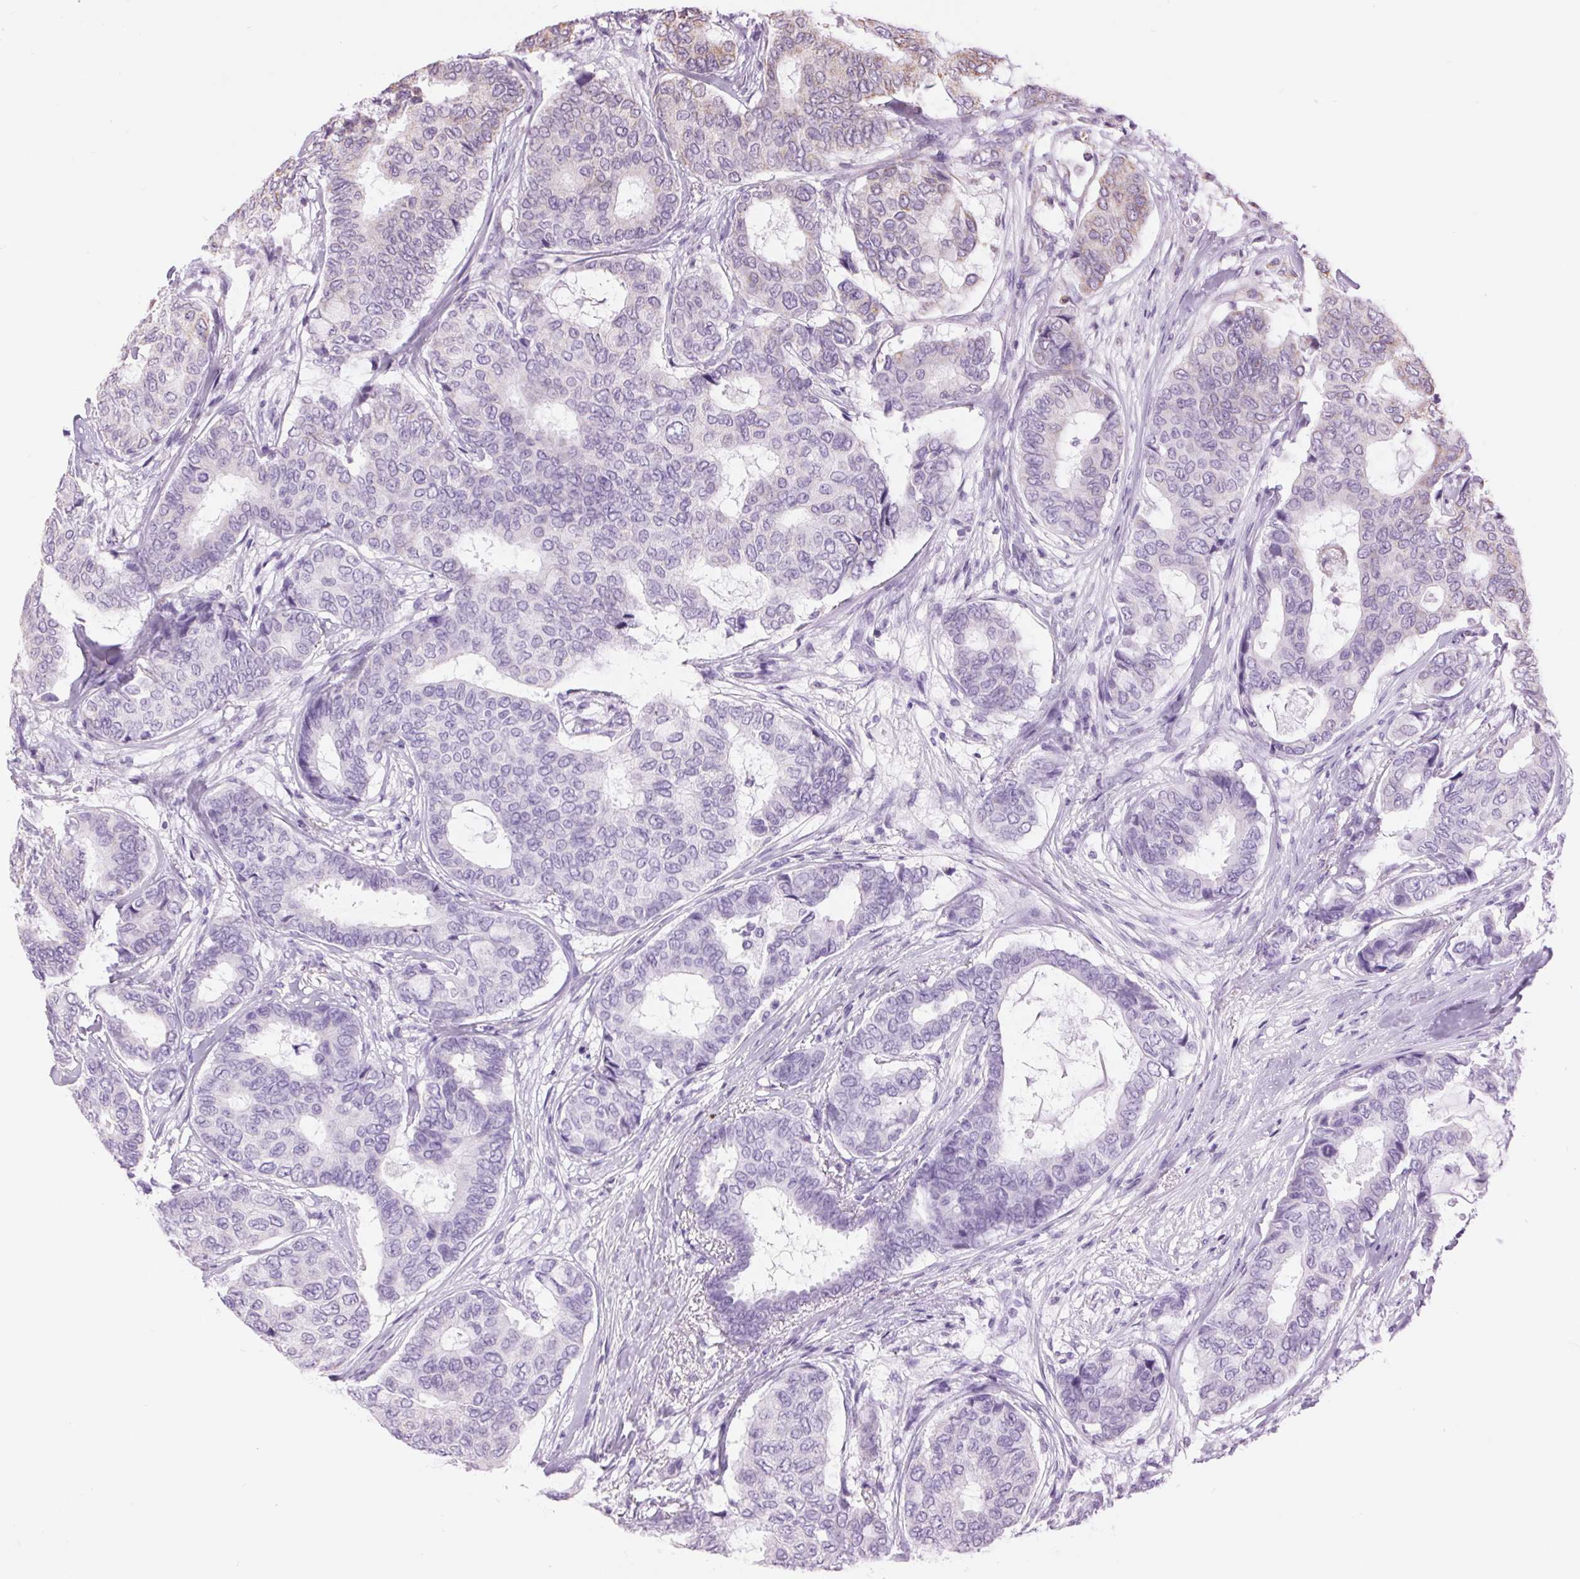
{"staining": {"intensity": "moderate", "quantity": "25%-75%", "location": "cytoplasmic/membranous"}, "tissue": "breast cancer", "cell_type": "Tumor cells", "image_type": "cancer", "snomed": [{"axis": "morphology", "description": "Duct carcinoma"}, {"axis": "topography", "description": "Breast"}], "caption": "This micrograph reveals immunohistochemistry staining of breast infiltrating ductal carcinoma, with medium moderate cytoplasmic/membranous expression in about 25%-75% of tumor cells.", "gene": "ATP5PB", "patient": {"sex": "female", "age": 75}}